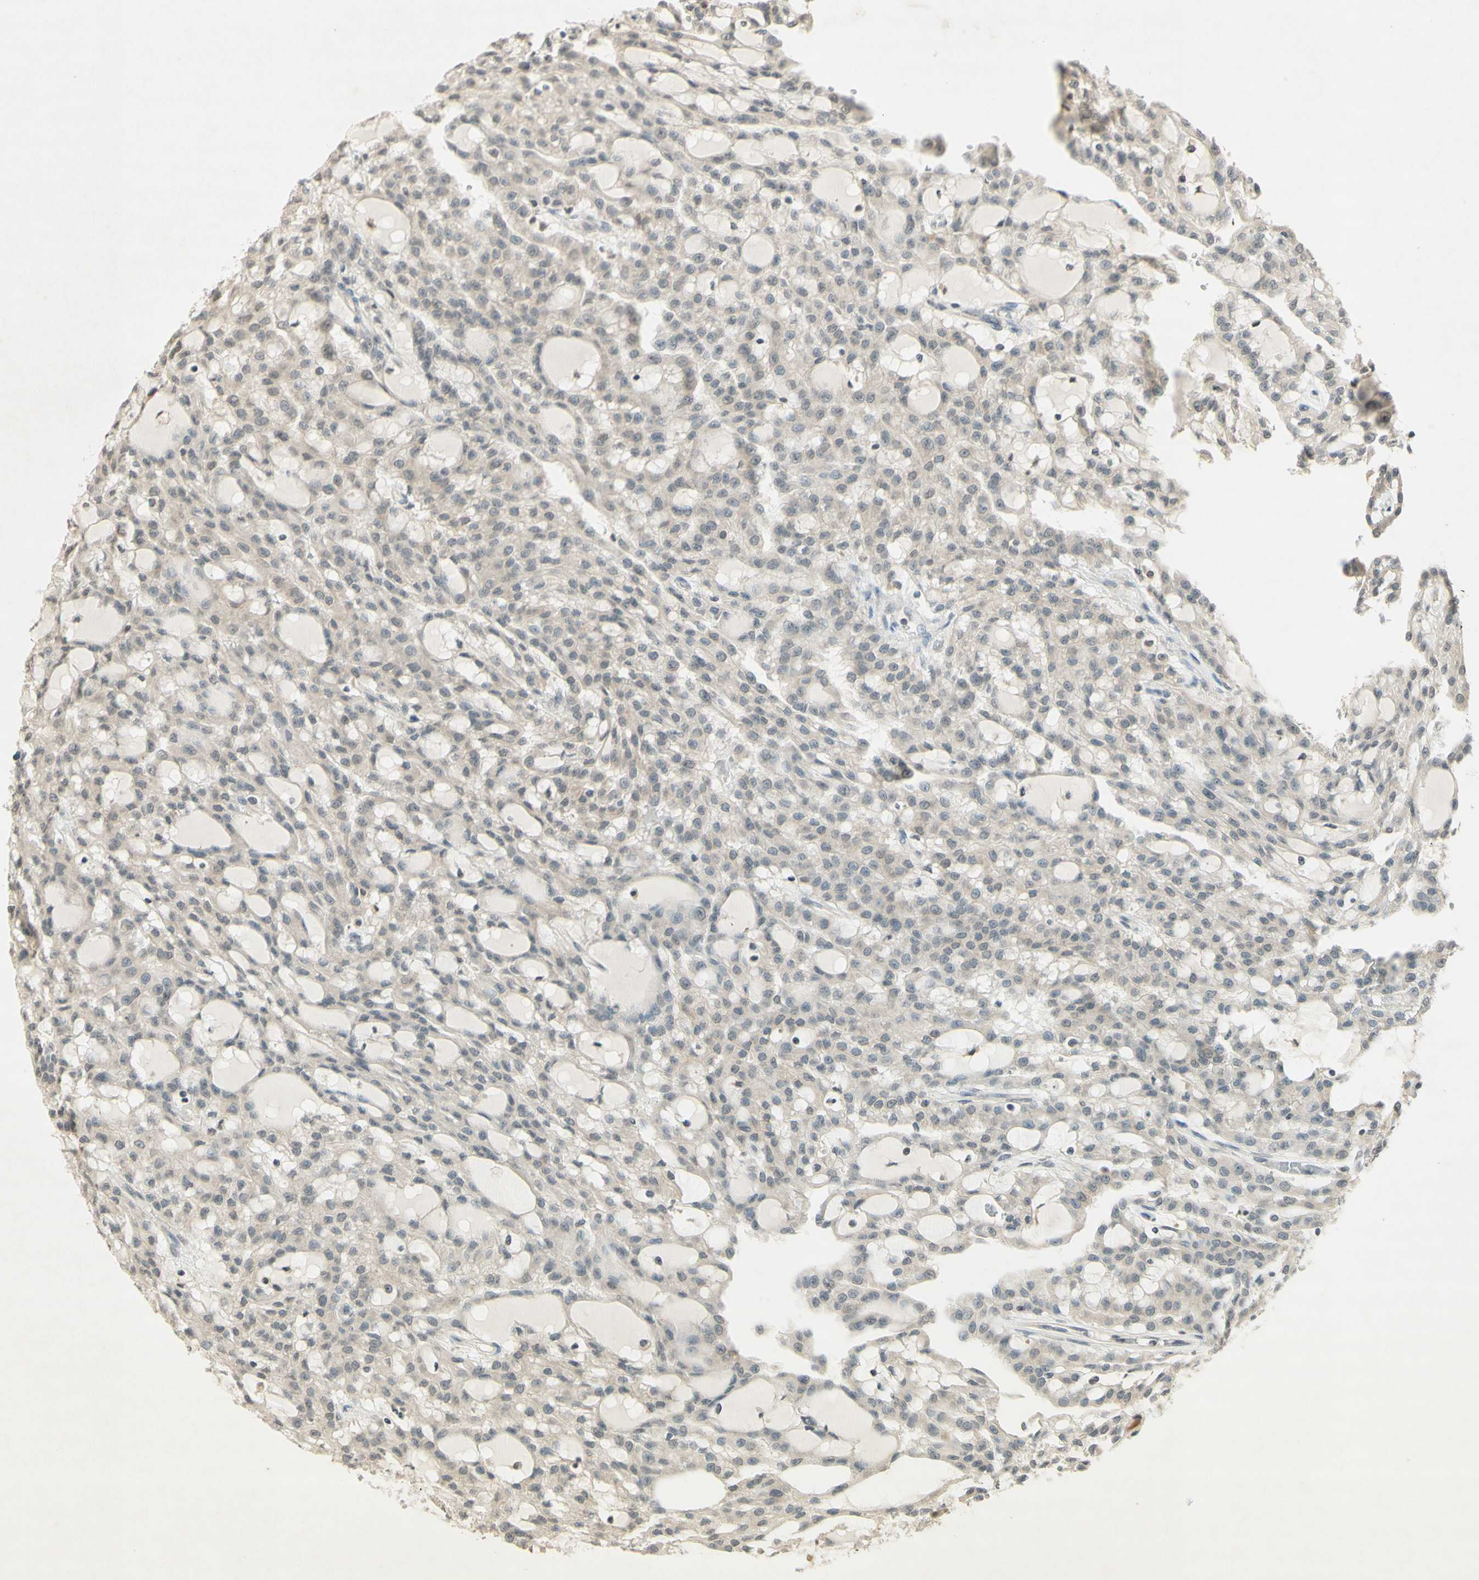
{"staining": {"intensity": "weak", "quantity": ">75%", "location": "cytoplasmic/membranous"}, "tissue": "renal cancer", "cell_type": "Tumor cells", "image_type": "cancer", "snomed": [{"axis": "morphology", "description": "Adenocarcinoma, NOS"}, {"axis": "topography", "description": "Kidney"}], "caption": "Adenocarcinoma (renal) stained with a brown dye demonstrates weak cytoplasmic/membranous positive staining in about >75% of tumor cells.", "gene": "GLI1", "patient": {"sex": "male", "age": 63}}